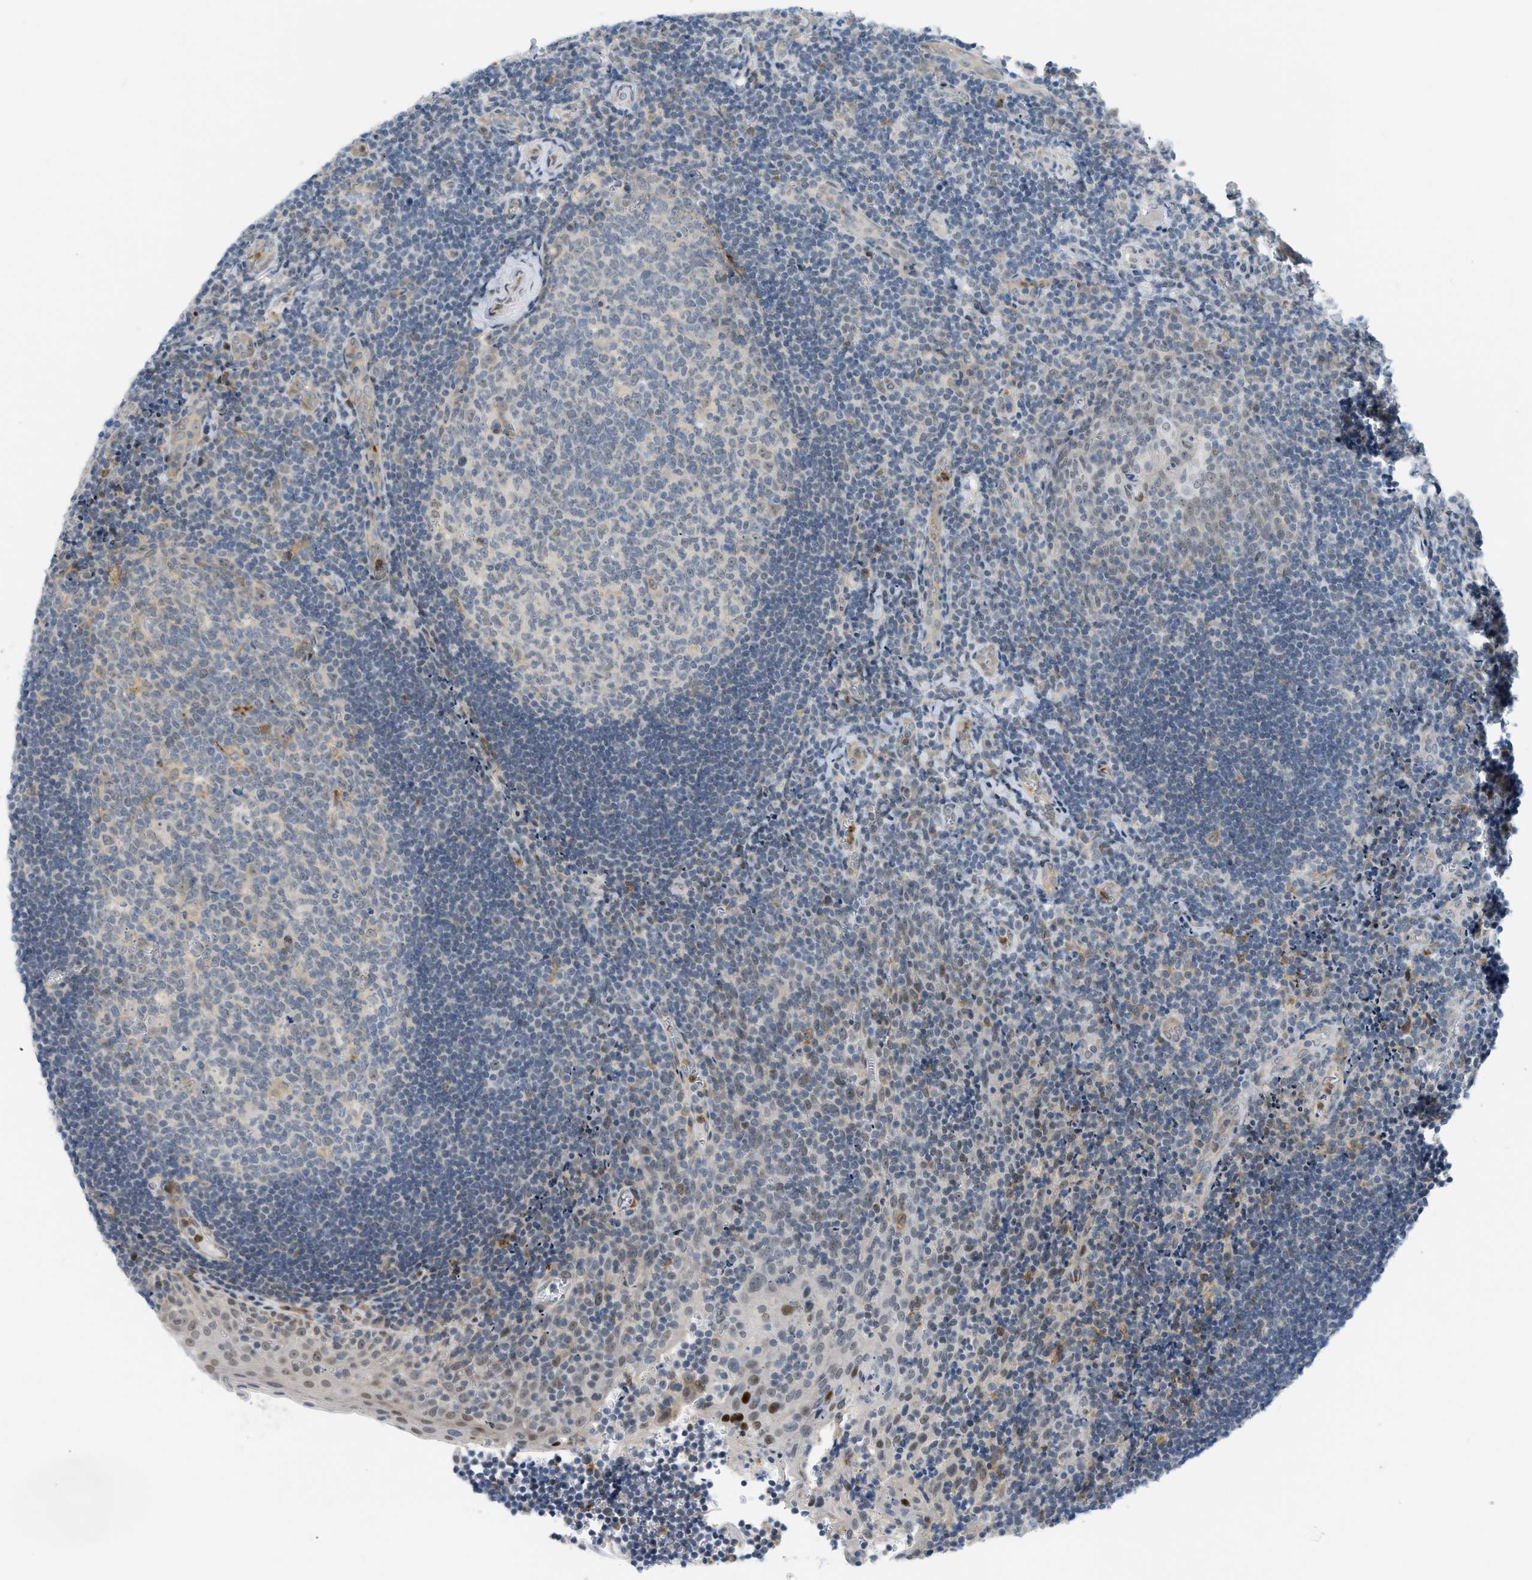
{"staining": {"intensity": "negative", "quantity": "none", "location": "none"}, "tissue": "tonsil", "cell_type": "Germinal center cells", "image_type": "normal", "snomed": [{"axis": "morphology", "description": "Normal tissue, NOS"}, {"axis": "morphology", "description": "Inflammation, NOS"}, {"axis": "topography", "description": "Tonsil"}], "caption": "Immunohistochemical staining of benign tonsil displays no significant positivity in germinal center cells. Brightfield microscopy of immunohistochemistry stained with DAB (3,3'-diaminobenzidine) (brown) and hematoxylin (blue), captured at high magnification.", "gene": "ZNF408", "patient": {"sex": "female", "age": 31}}